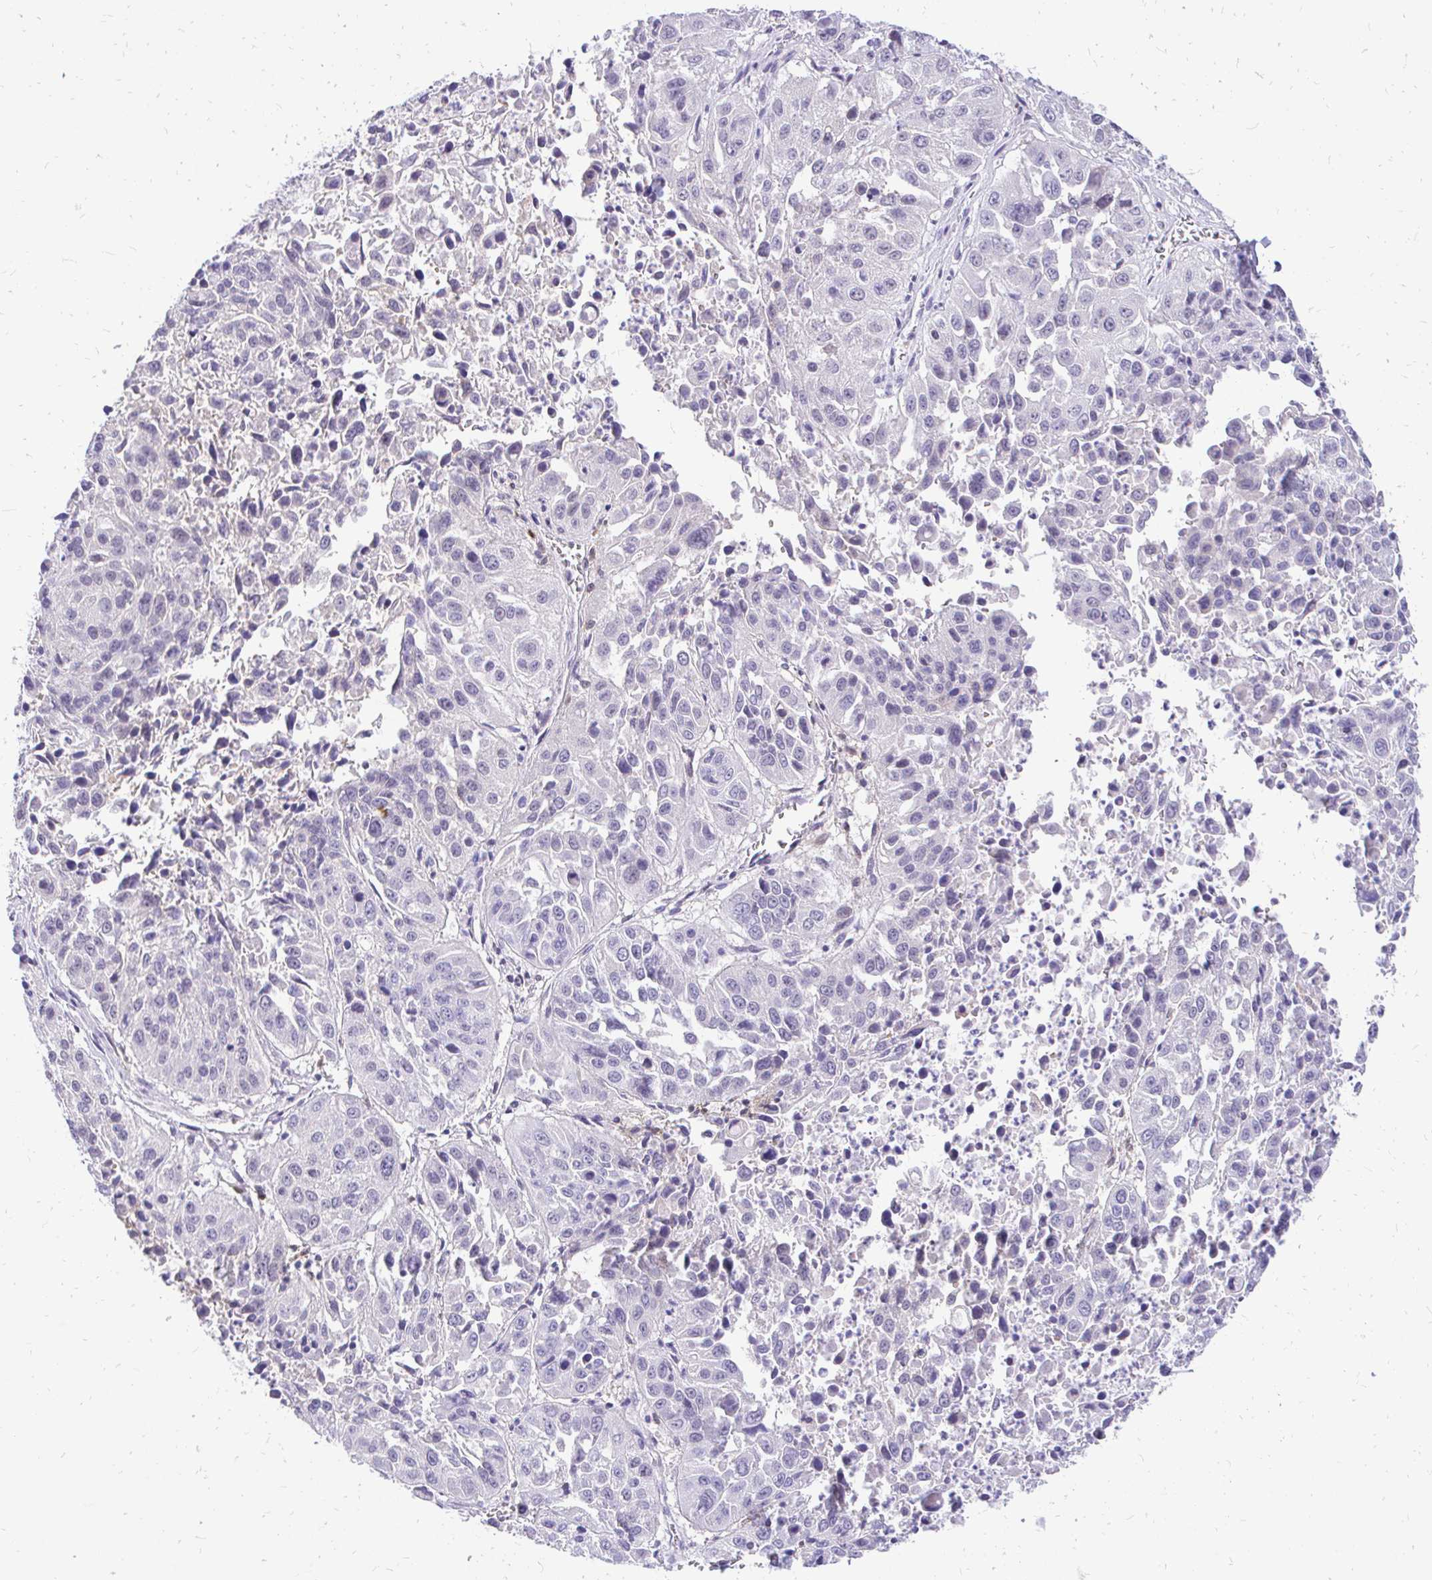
{"staining": {"intensity": "negative", "quantity": "none", "location": "none"}, "tissue": "lung cancer", "cell_type": "Tumor cells", "image_type": "cancer", "snomed": [{"axis": "morphology", "description": "Squamous cell carcinoma, NOS"}, {"axis": "topography", "description": "Lung"}], "caption": "Lung cancer (squamous cell carcinoma) stained for a protein using IHC shows no staining tumor cells.", "gene": "FATE1", "patient": {"sex": "female", "age": 61}}